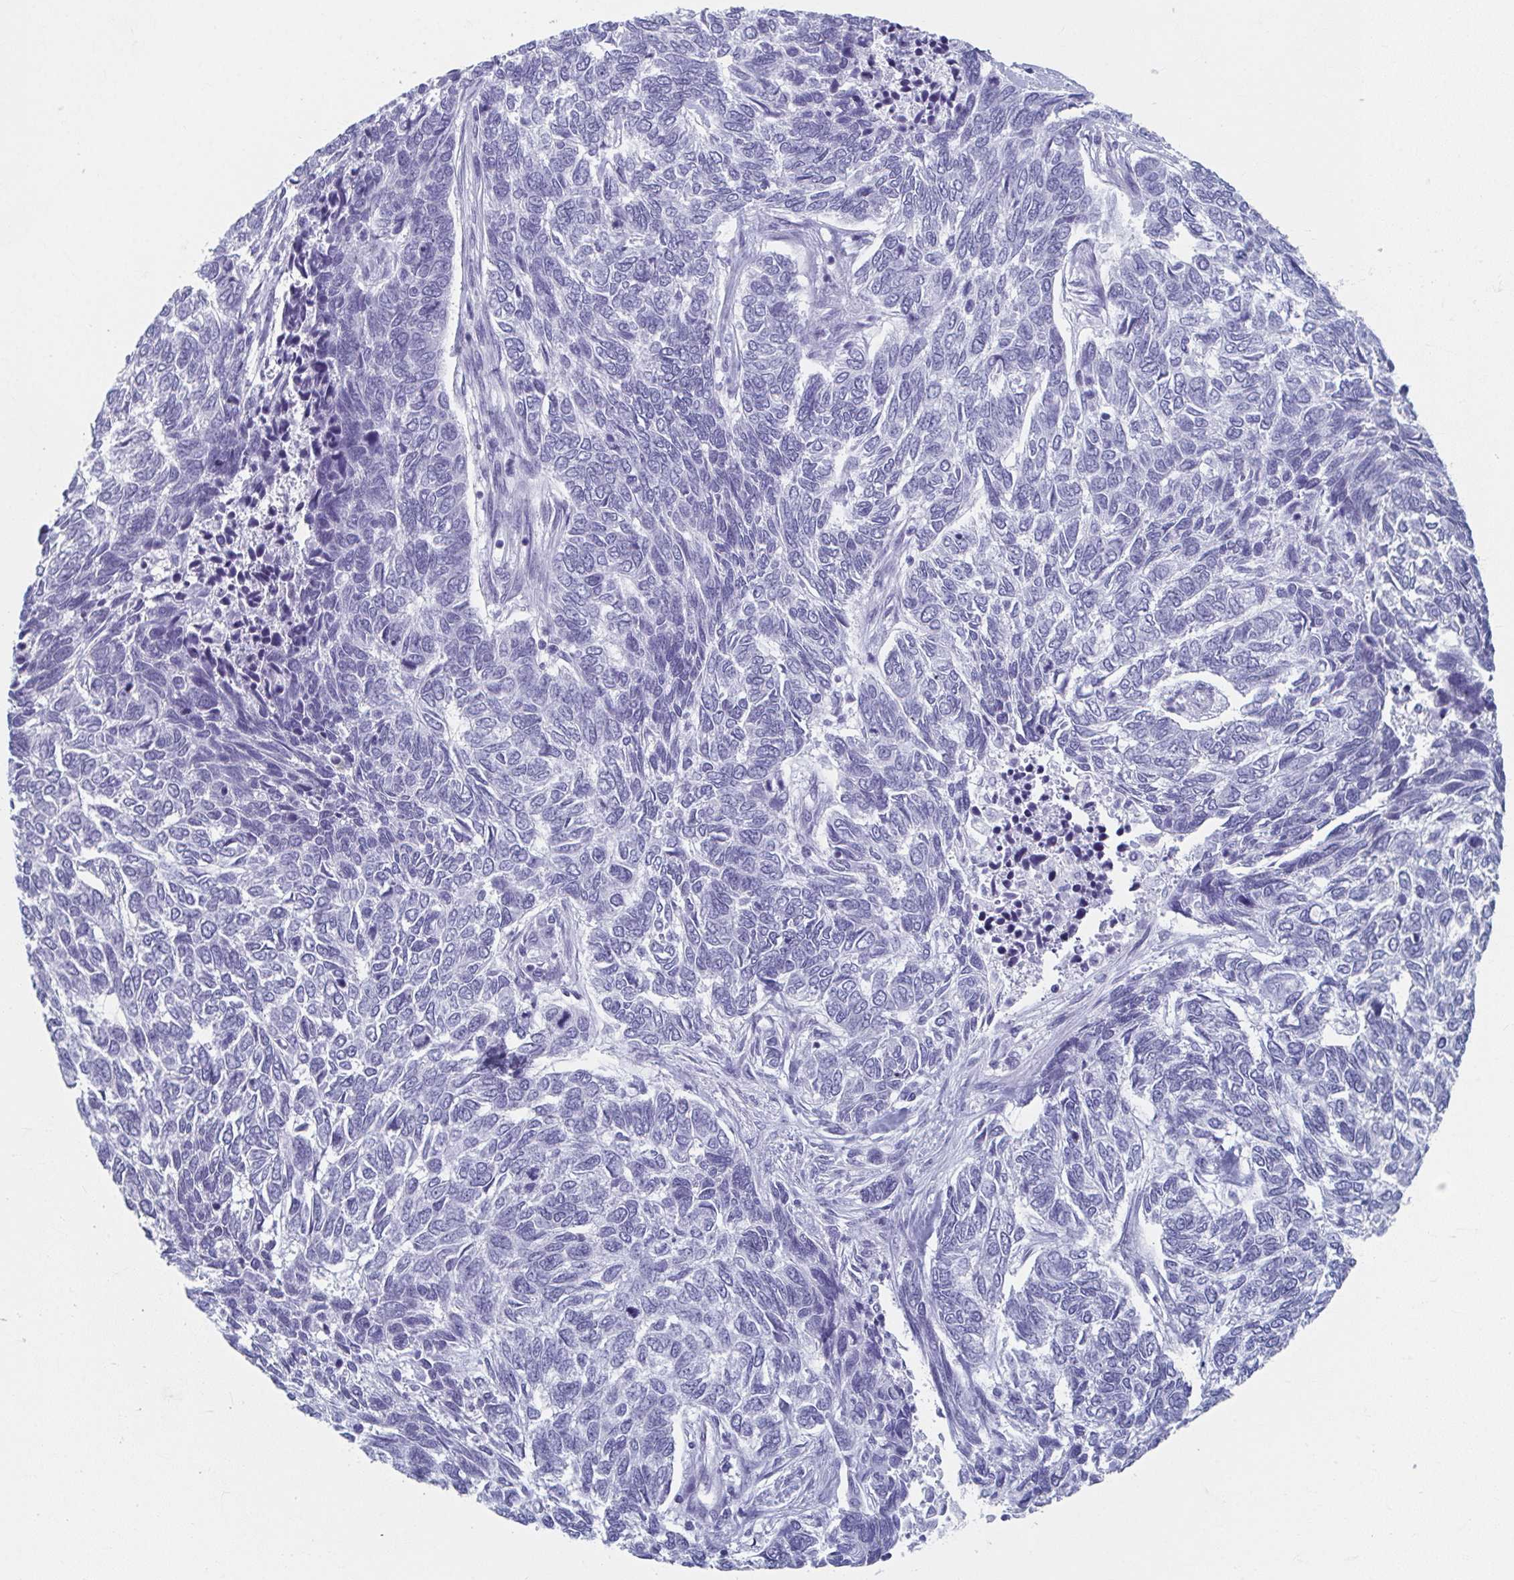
{"staining": {"intensity": "negative", "quantity": "none", "location": "none"}, "tissue": "skin cancer", "cell_type": "Tumor cells", "image_type": "cancer", "snomed": [{"axis": "morphology", "description": "Basal cell carcinoma"}, {"axis": "topography", "description": "Skin"}], "caption": "IHC of basal cell carcinoma (skin) shows no positivity in tumor cells. The staining was performed using DAB (3,3'-diaminobenzidine) to visualize the protein expression in brown, while the nuclei were stained in blue with hematoxylin (Magnification: 20x).", "gene": "GHRL", "patient": {"sex": "female", "age": 65}}